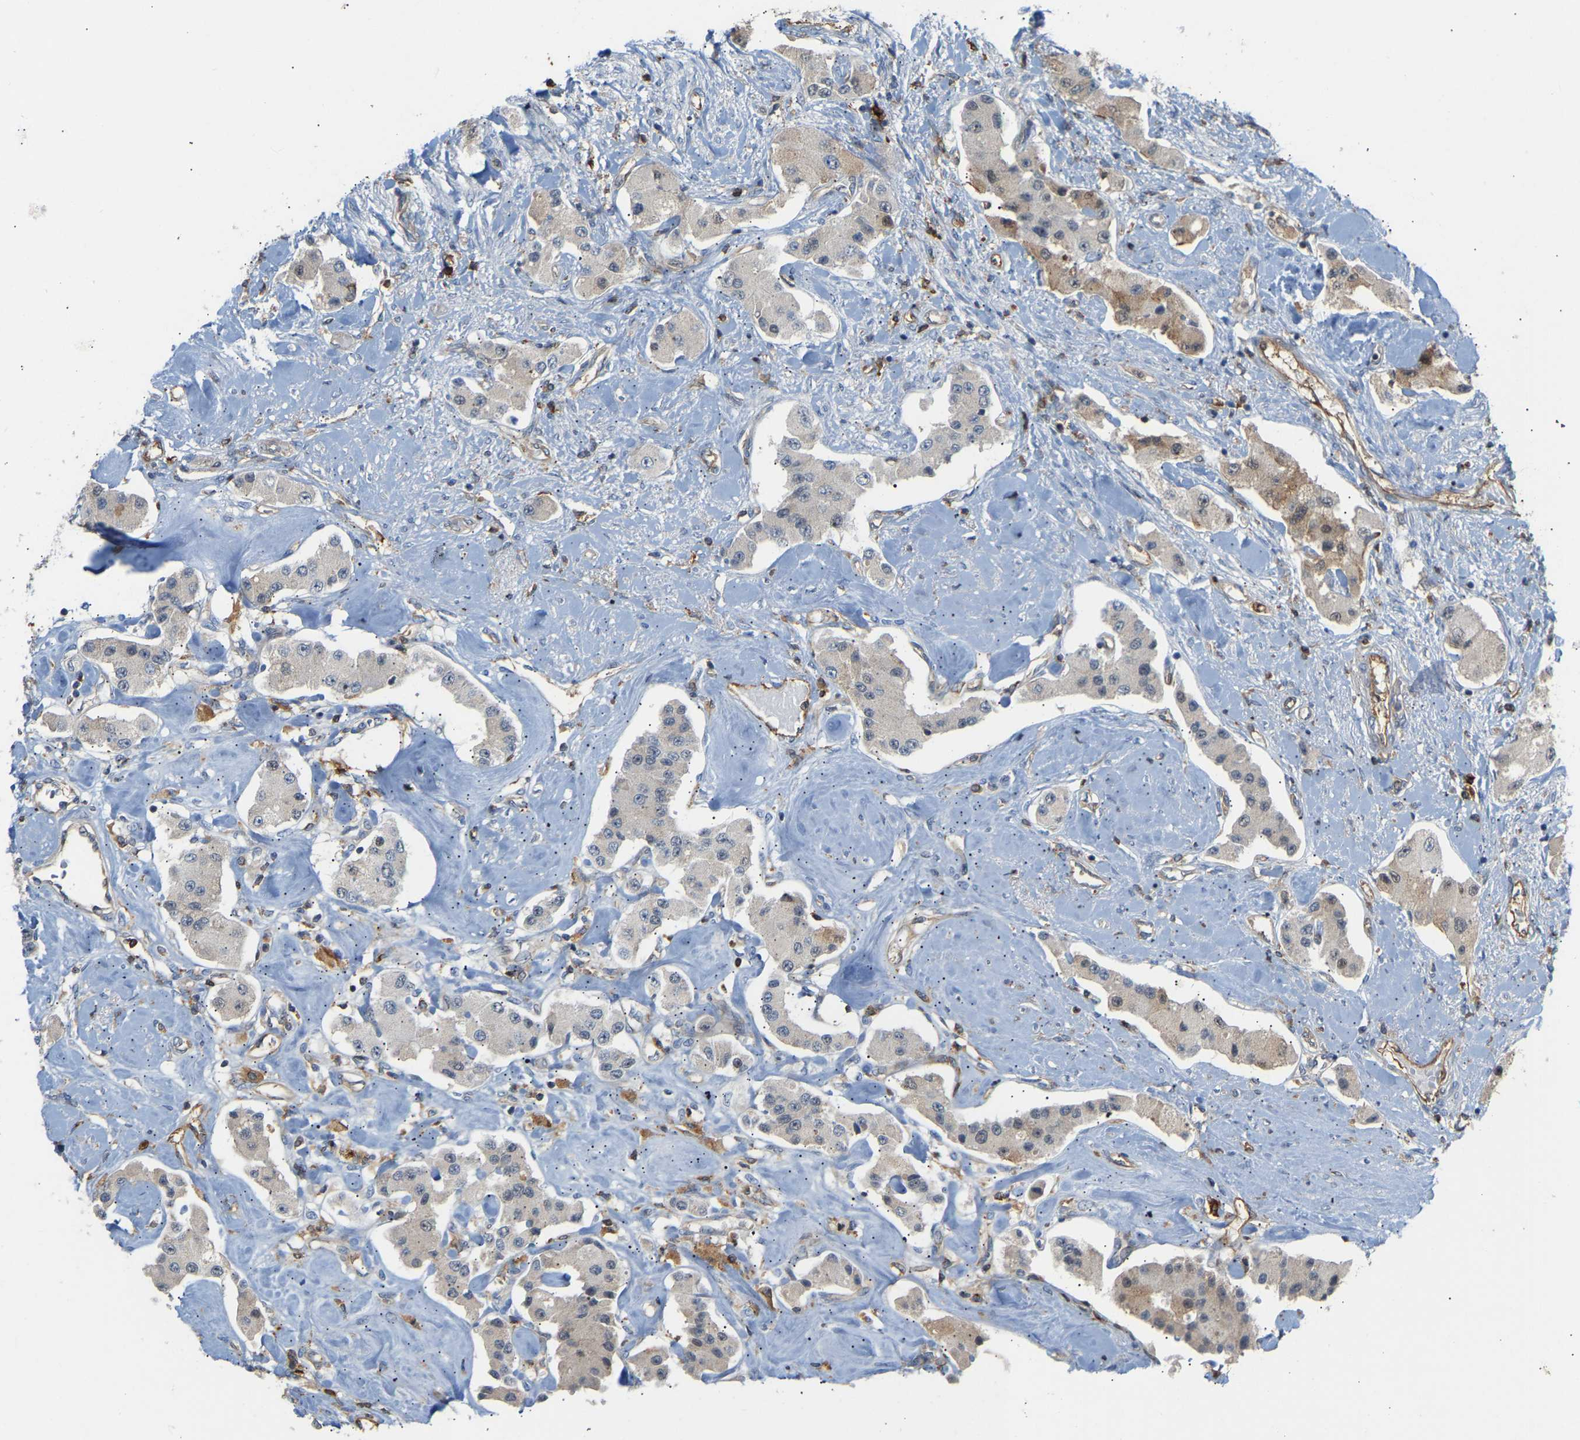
{"staining": {"intensity": "weak", "quantity": "<25%", "location": "cytoplasmic/membranous"}, "tissue": "carcinoid", "cell_type": "Tumor cells", "image_type": "cancer", "snomed": [{"axis": "morphology", "description": "Carcinoid, malignant, NOS"}, {"axis": "topography", "description": "Pancreas"}], "caption": "The immunohistochemistry (IHC) histopathology image has no significant positivity in tumor cells of carcinoid (malignant) tissue.", "gene": "PLCG2", "patient": {"sex": "male", "age": 41}}